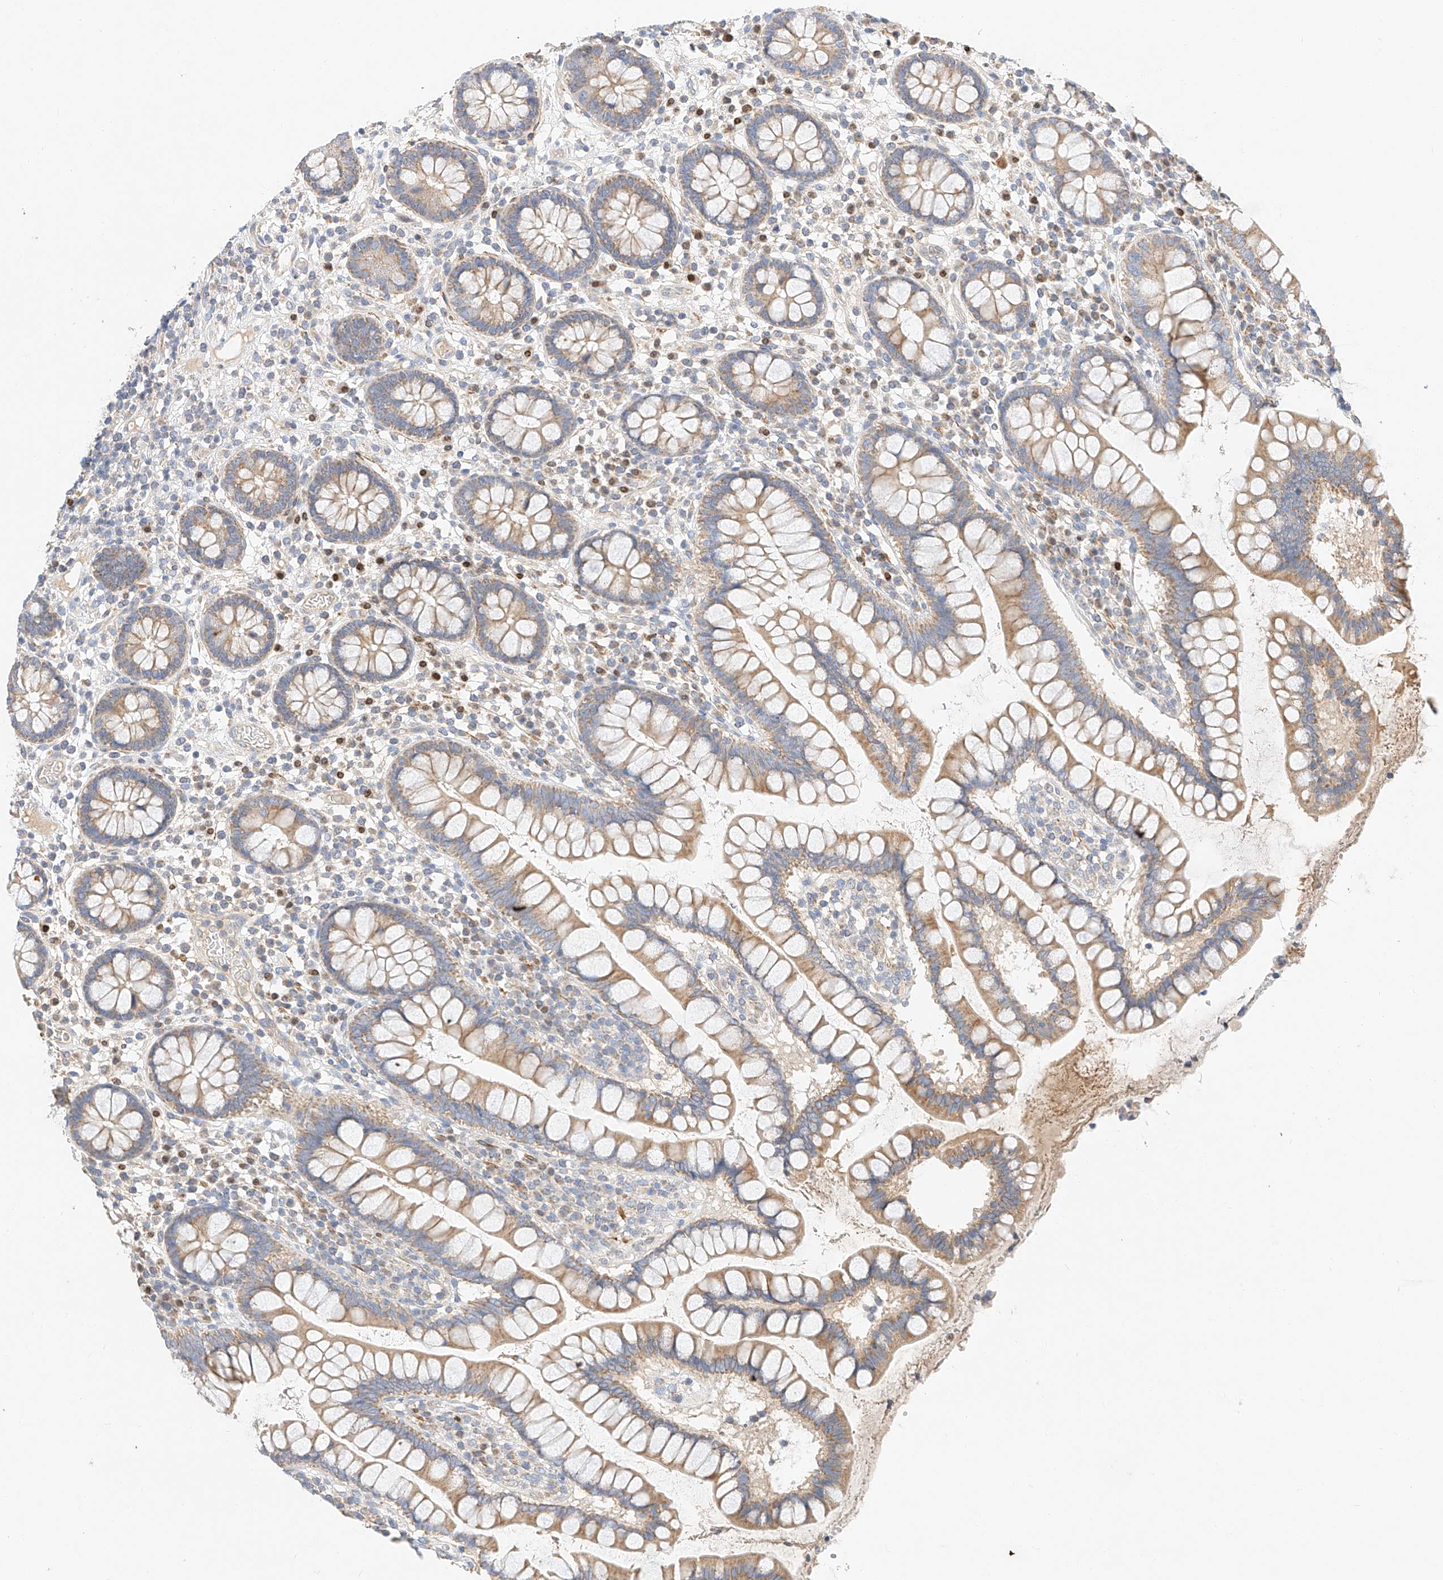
{"staining": {"intensity": "weak", "quantity": ">75%", "location": "cytoplasmic/membranous"}, "tissue": "colon", "cell_type": "Endothelial cells", "image_type": "normal", "snomed": [{"axis": "morphology", "description": "Normal tissue, NOS"}, {"axis": "topography", "description": "Colon"}], "caption": "Immunohistochemistry photomicrograph of normal colon stained for a protein (brown), which displays low levels of weak cytoplasmic/membranous expression in about >75% of endothelial cells.", "gene": "C6orf118", "patient": {"sex": "female", "age": 79}}